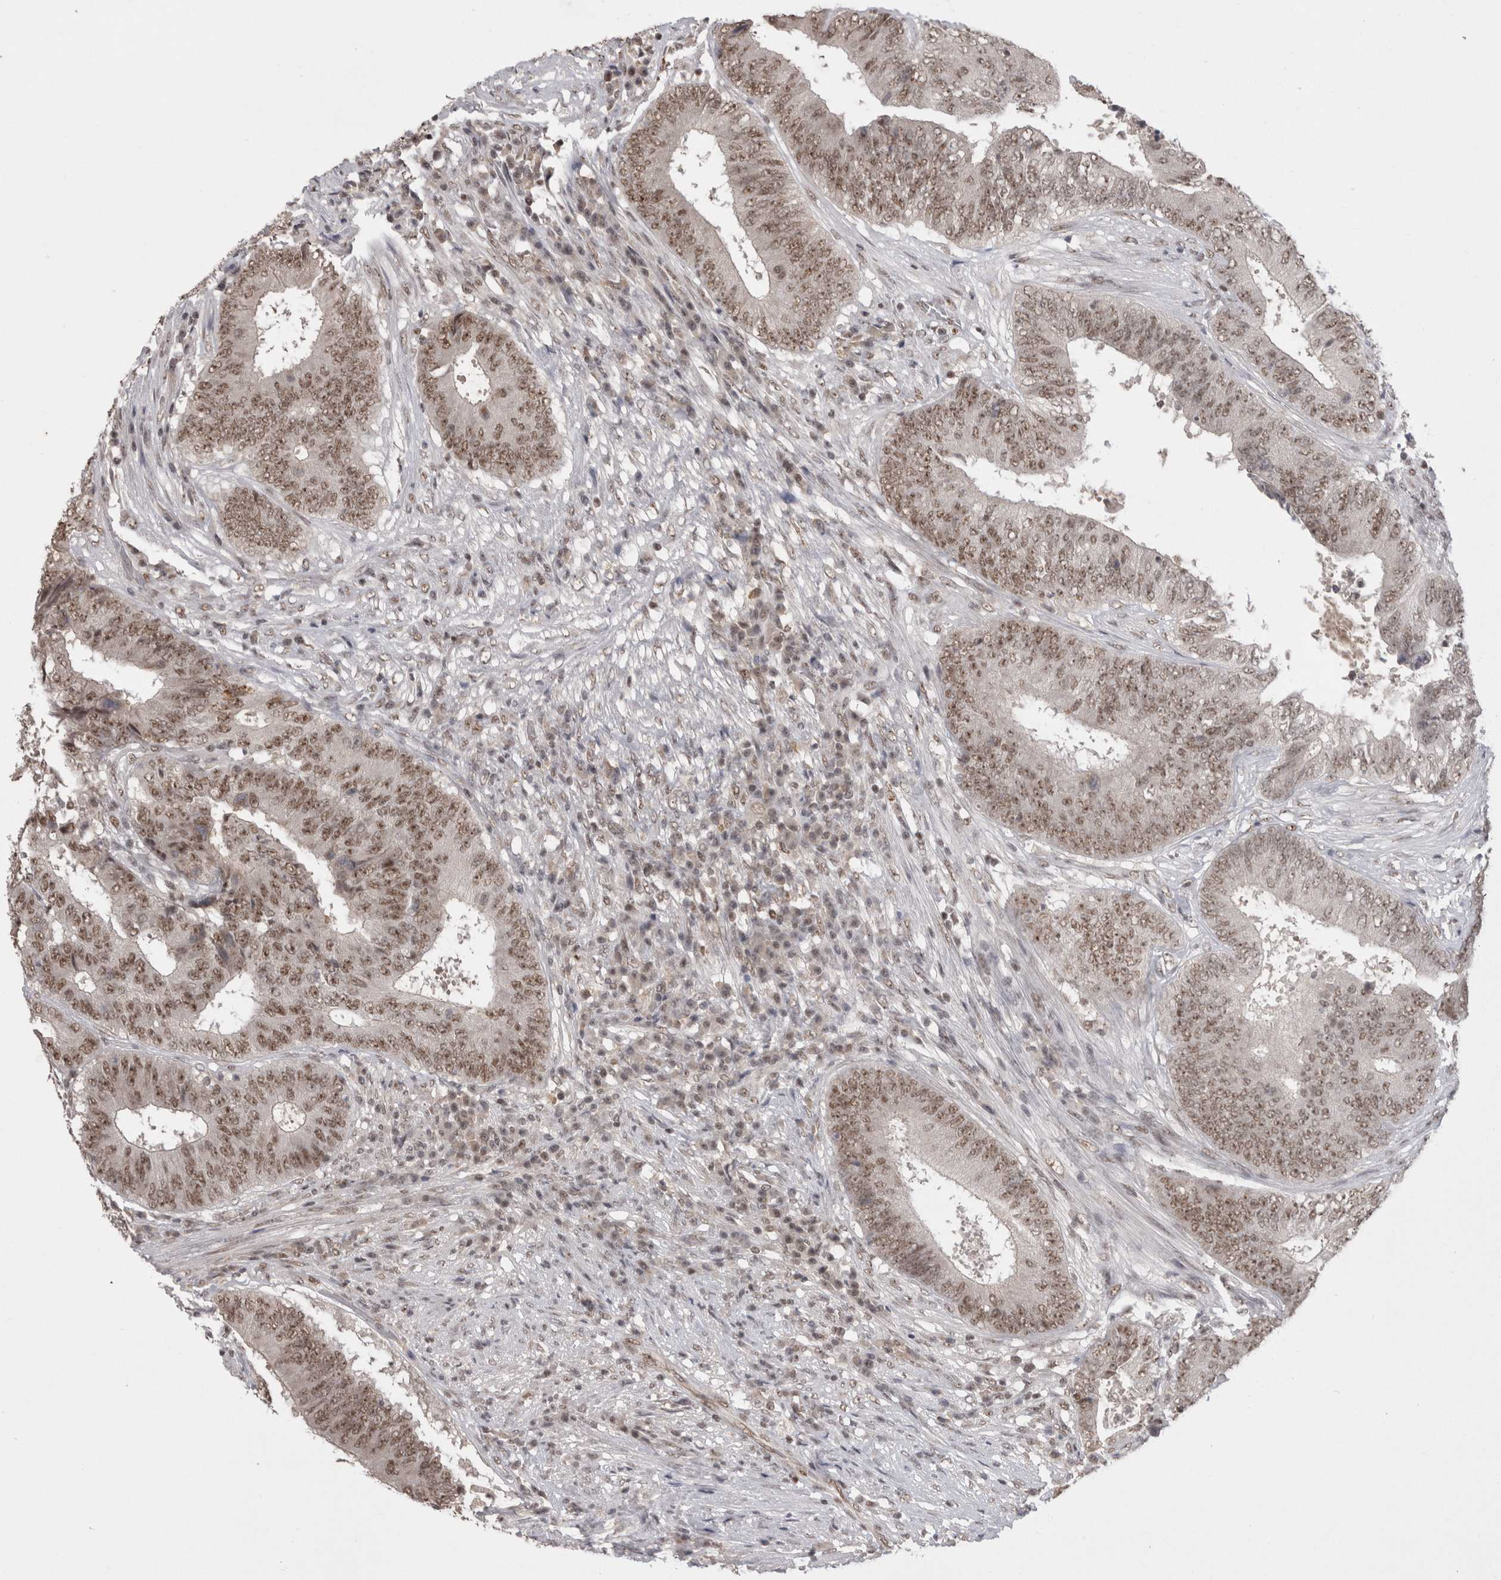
{"staining": {"intensity": "moderate", "quantity": ">75%", "location": "nuclear"}, "tissue": "colorectal cancer", "cell_type": "Tumor cells", "image_type": "cancer", "snomed": [{"axis": "morphology", "description": "Adenocarcinoma, NOS"}, {"axis": "topography", "description": "Rectum"}], "caption": "The photomicrograph exhibits staining of colorectal cancer (adenocarcinoma), revealing moderate nuclear protein expression (brown color) within tumor cells.", "gene": "DAXX", "patient": {"sex": "male", "age": 72}}